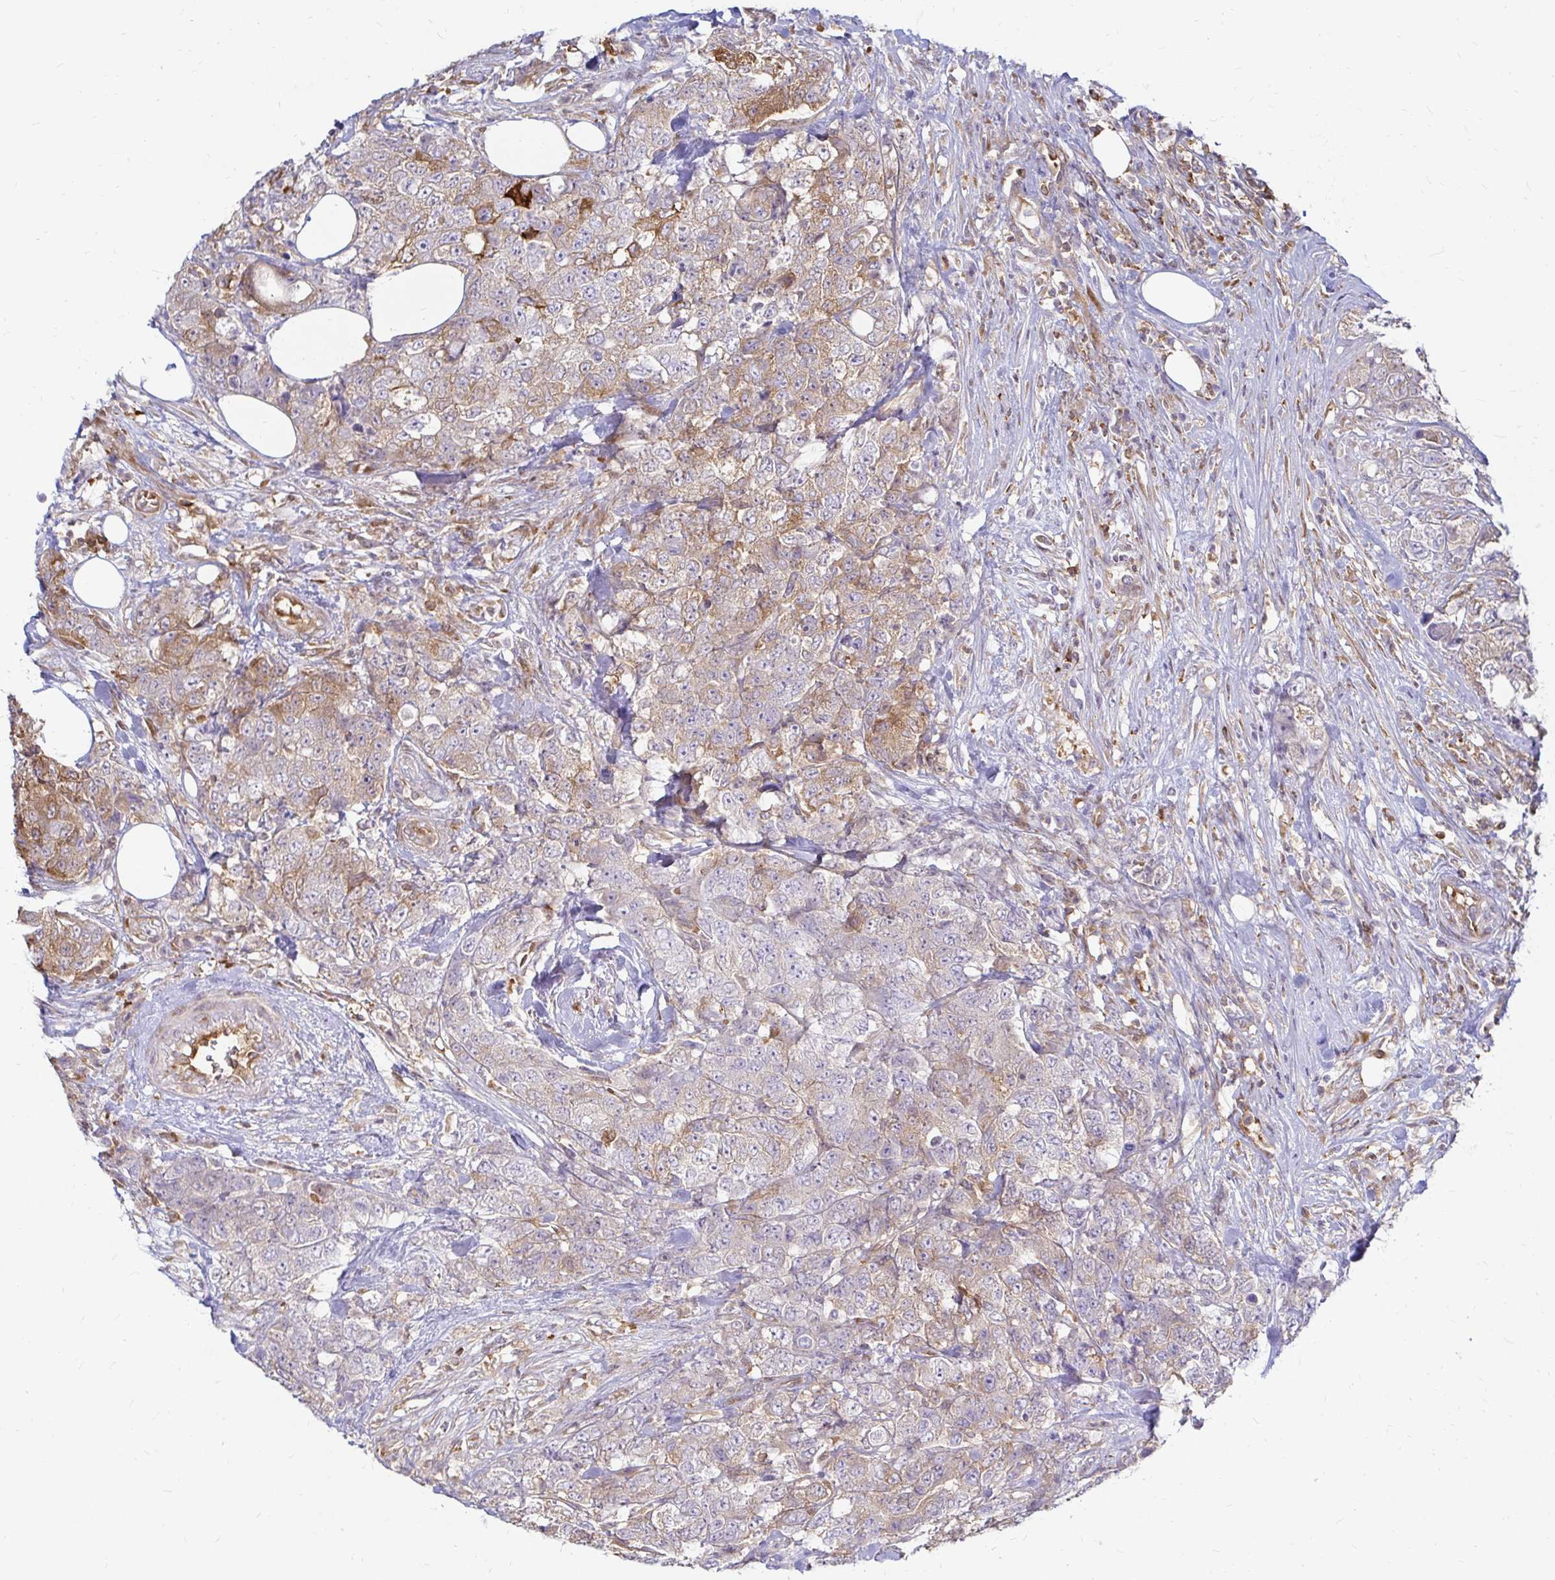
{"staining": {"intensity": "moderate", "quantity": "<25%", "location": "cytoplasmic/membranous"}, "tissue": "urothelial cancer", "cell_type": "Tumor cells", "image_type": "cancer", "snomed": [{"axis": "morphology", "description": "Urothelial carcinoma, High grade"}, {"axis": "topography", "description": "Urinary bladder"}], "caption": "This micrograph displays urothelial cancer stained with immunohistochemistry to label a protein in brown. The cytoplasmic/membranous of tumor cells show moderate positivity for the protein. Nuclei are counter-stained blue.", "gene": "CAST", "patient": {"sex": "female", "age": 78}}